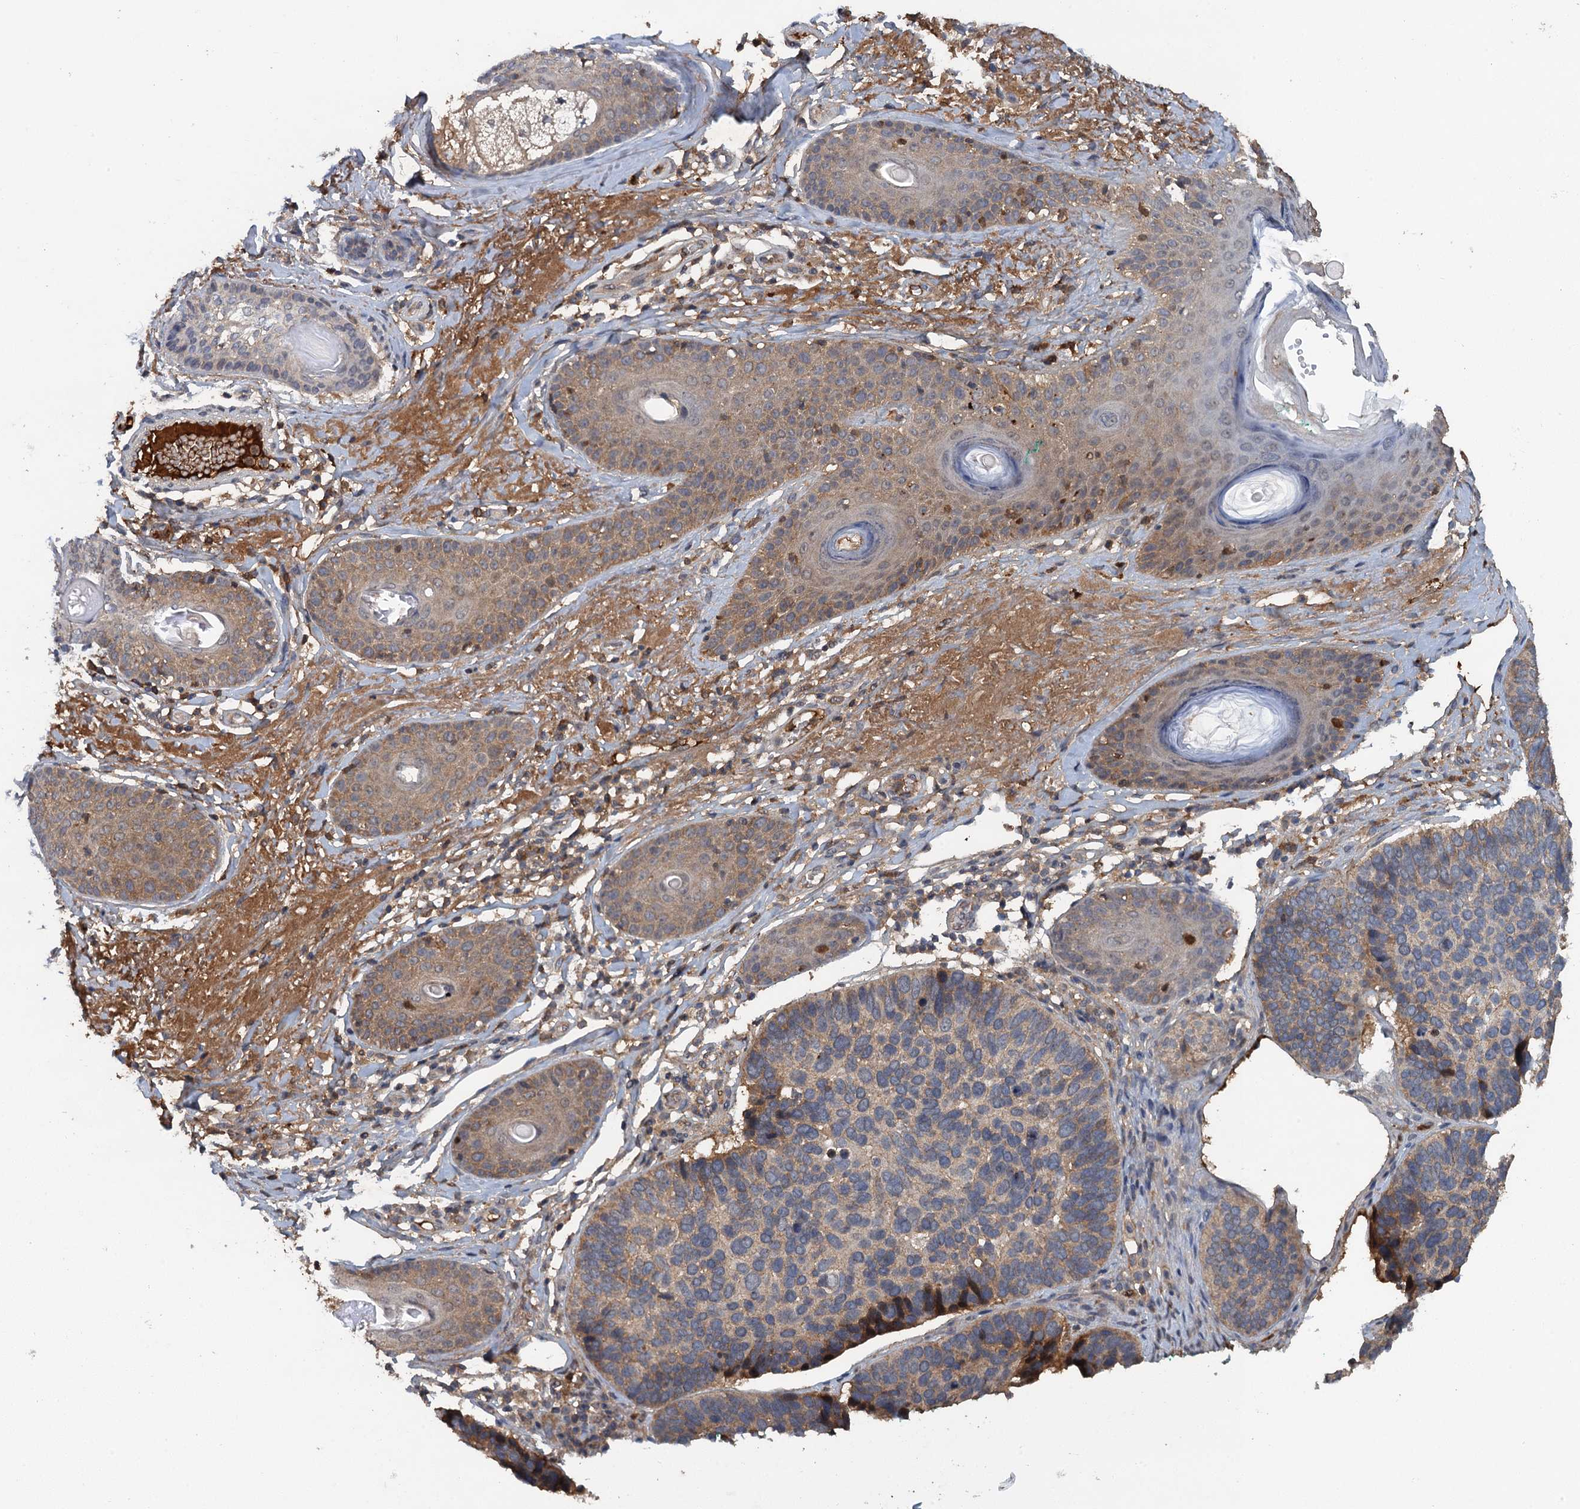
{"staining": {"intensity": "weak", "quantity": "<25%", "location": "cytoplasmic/membranous"}, "tissue": "skin cancer", "cell_type": "Tumor cells", "image_type": "cancer", "snomed": [{"axis": "morphology", "description": "Basal cell carcinoma"}, {"axis": "topography", "description": "Skin"}], "caption": "The immunohistochemistry (IHC) micrograph has no significant staining in tumor cells of skin cancer (basal cell carcinoma) tissue. The staining is performed using DAB (3,3'-diaminobenzidine) brown chromogen with nuclei counter-stained in using hematoxylin.", "gene": "HAPLN3", "patient": {"sex": "male", "age": 62}}